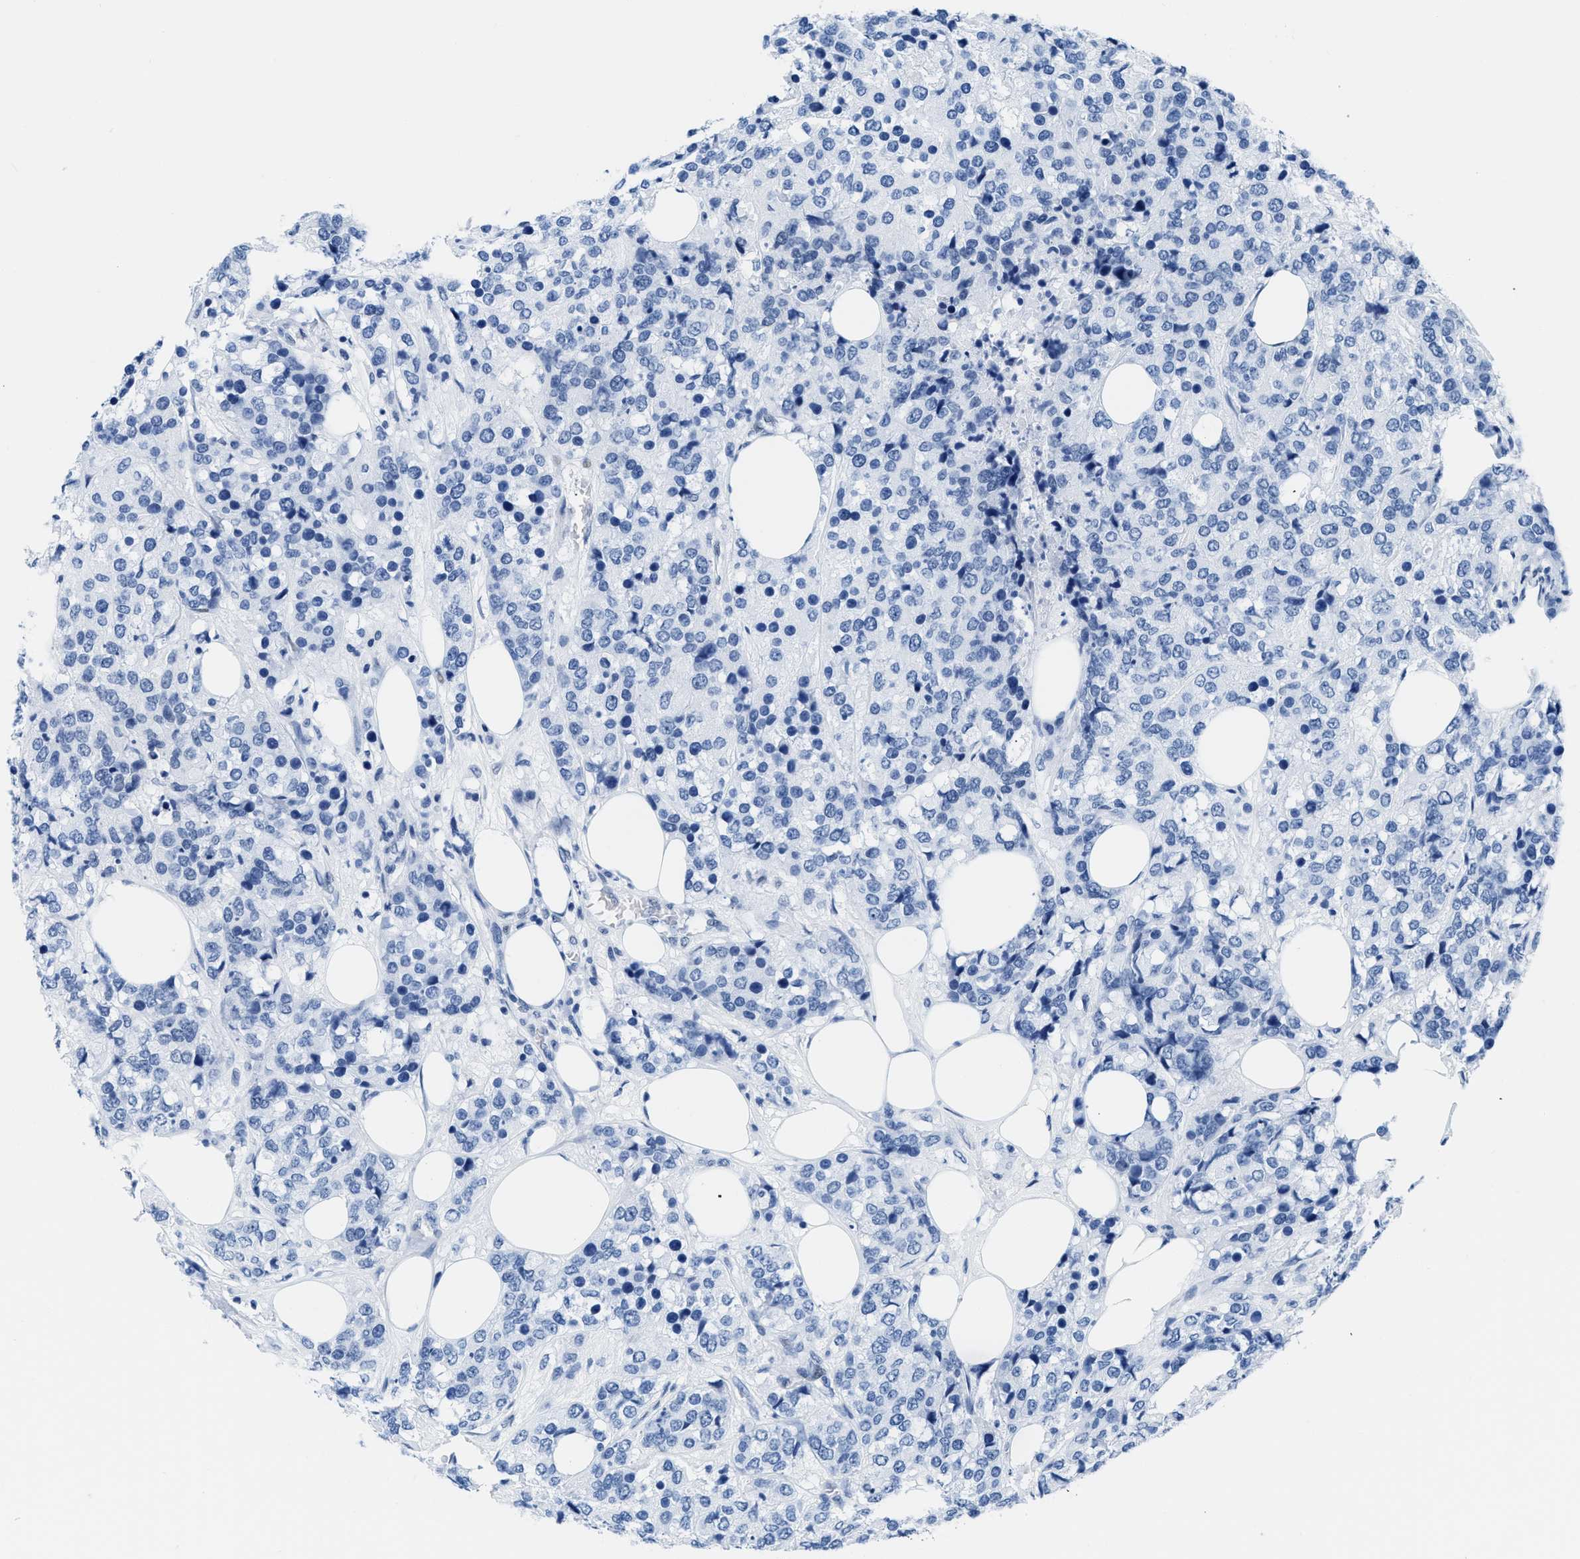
{"staining": {"intensity": "negative", "quantity": "none", "location": "none"}, "tissue": "breast cancer", "cell_type": "Tumor cells", "image_type": "cancer", "snomed": [{"axis": "morphology", "description": "Lobular carcinoma"}, {"axis": "topography", "description": "Breast"}], "caption": "Immunohistochemistry (IHC) of breast cancer (lobular carcinoma) exhibits no staining in tumor cells.", "gene": "CTBP1", "patient": {"sex": "female", "age": 59}}